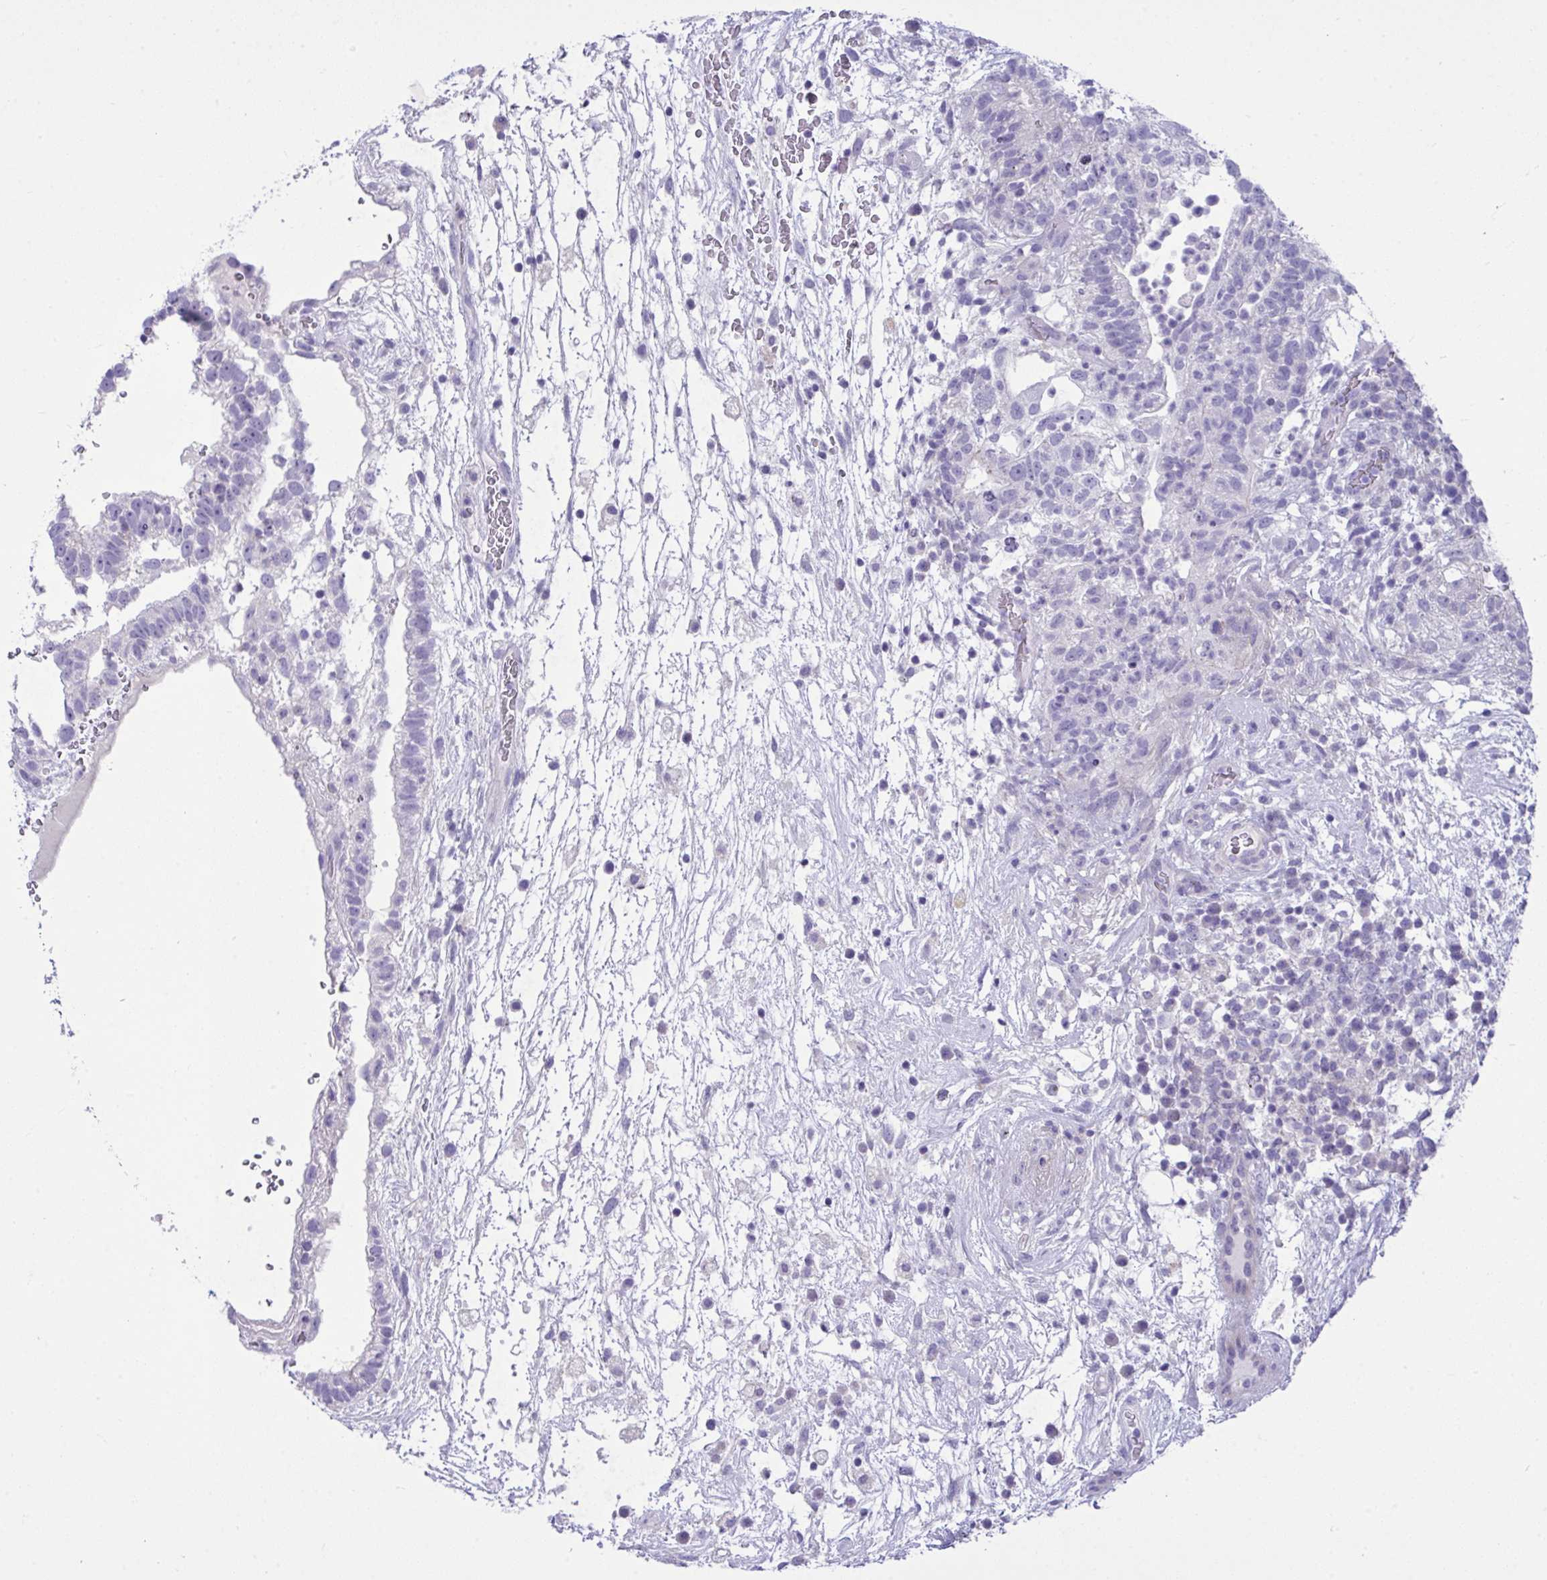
{"staining": {"intensity": "negative", "quantity": "none", "location": "none"}, "tissue": "testis cancer", "cell_type": "Tumor cells", "image_type": "cancer", "snomed": [{"axis": "morphology", "description": "Normal tissue, NOS"}, {"axis": "morphology", "description": "Carcinoma, Embryonal, NOS"}, {"axis": "topography", "description": "Testis"}], "caption": "The image displays no significant positivity in tumor cells of testis cancer (embryonal carcinoma). Nuclei are stained in blue.", "gene": "WDR97", "patient": {"sex": "male", "age": 32}}